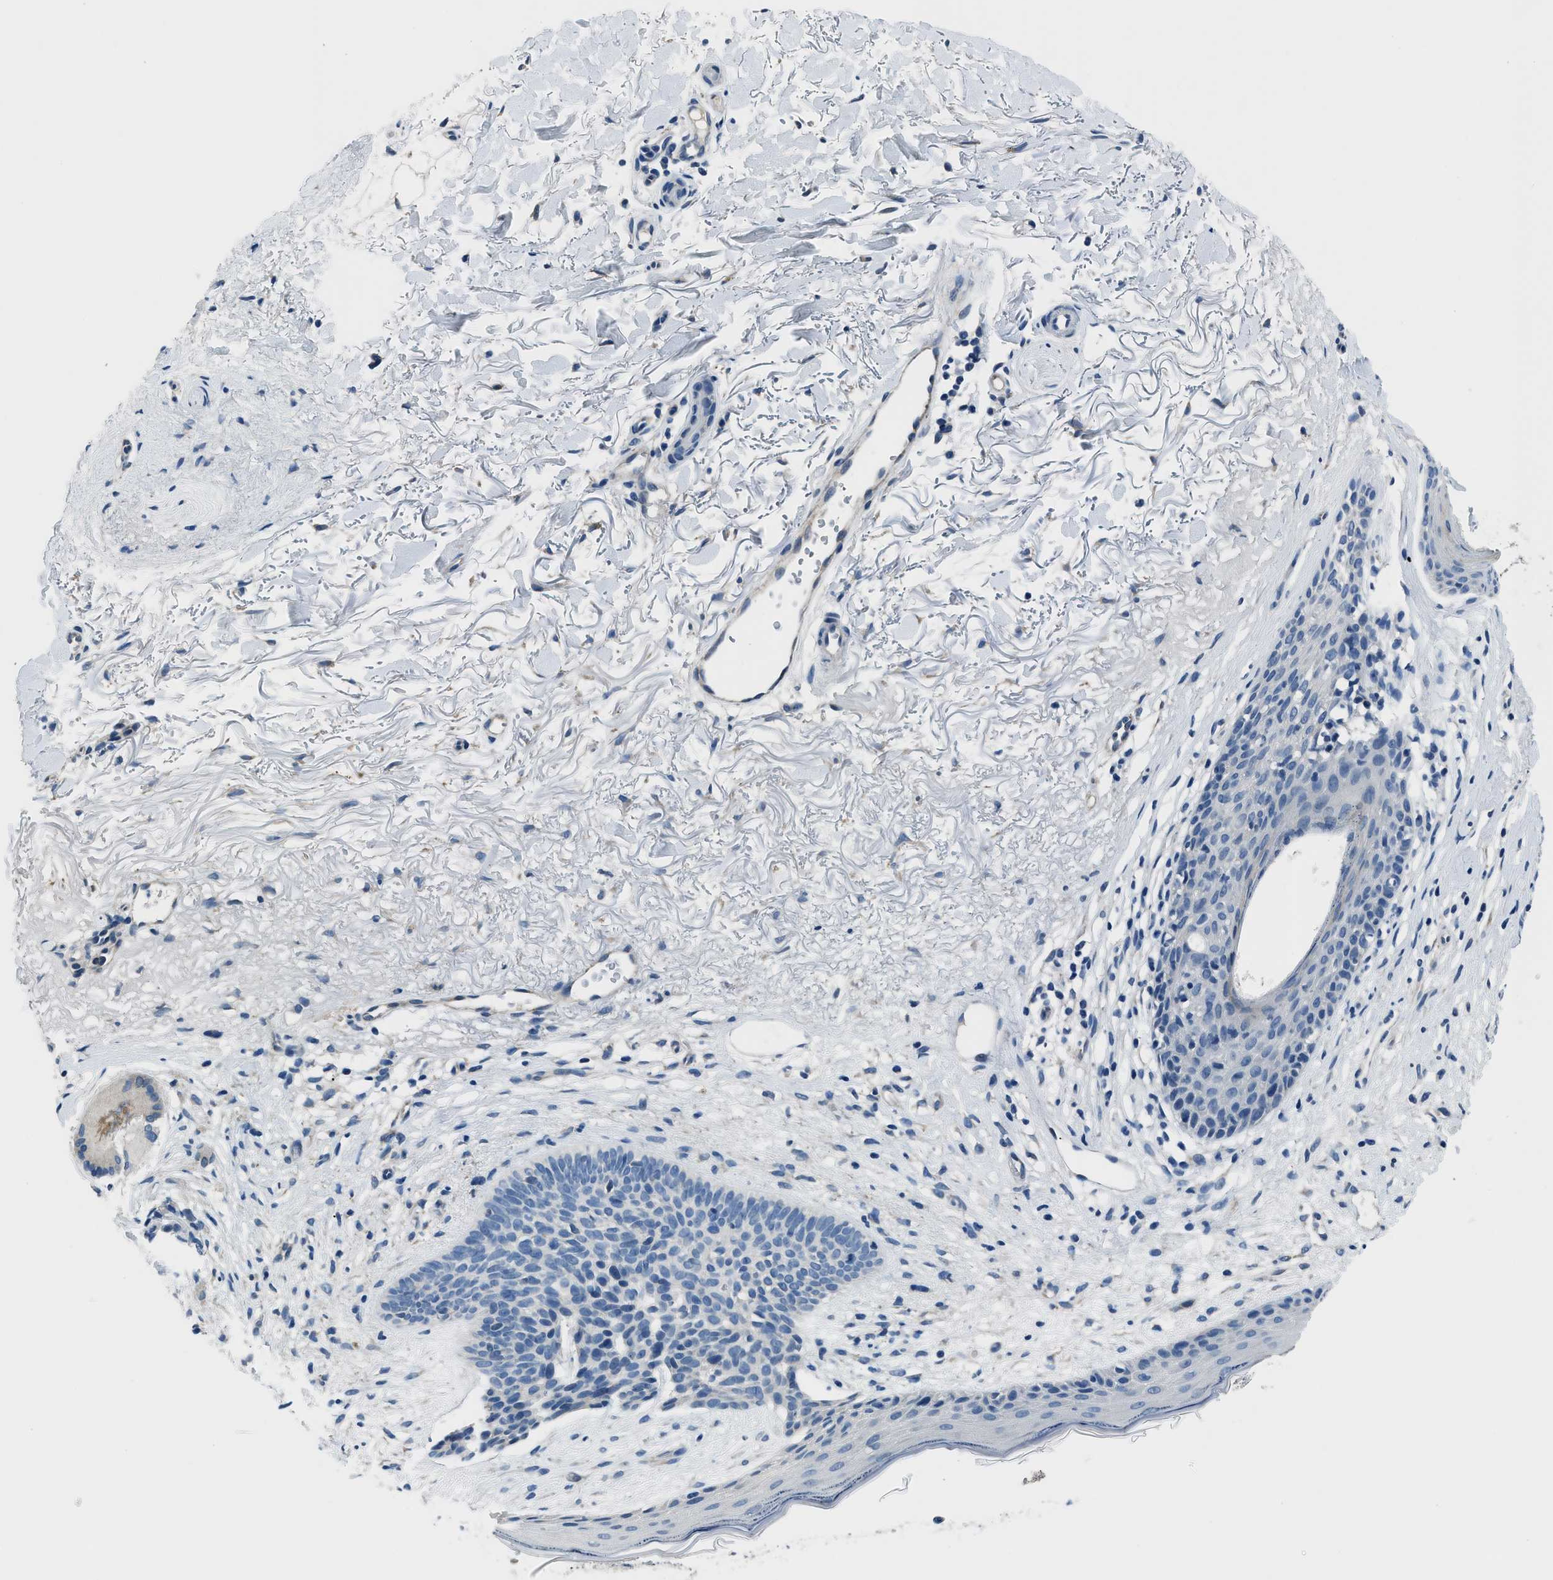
{"staining": {"intensity": "negative", "quantity": "none", "location": "none"}, "tissue": "skin cancer", "cell_type": "Tumor cells", "image_type": "cancer", "snomed": [{"axis": "morphology", "description": "Normal tissue, NOS"}, {"axis": "morphology", "description": "Basal cell carcinoma"}, {"axis": "topography", "description": "Skin"}], "caption": "This micrograph is of basal cell carcinoma (skin) stained with immunohistochemistry (IHC) to label a protein in brown with the nuclei are counter-stained blue. There is no staining in tumor cells.", "gene": "GJA3", "patient": {"sex": "female", "age": 70}}